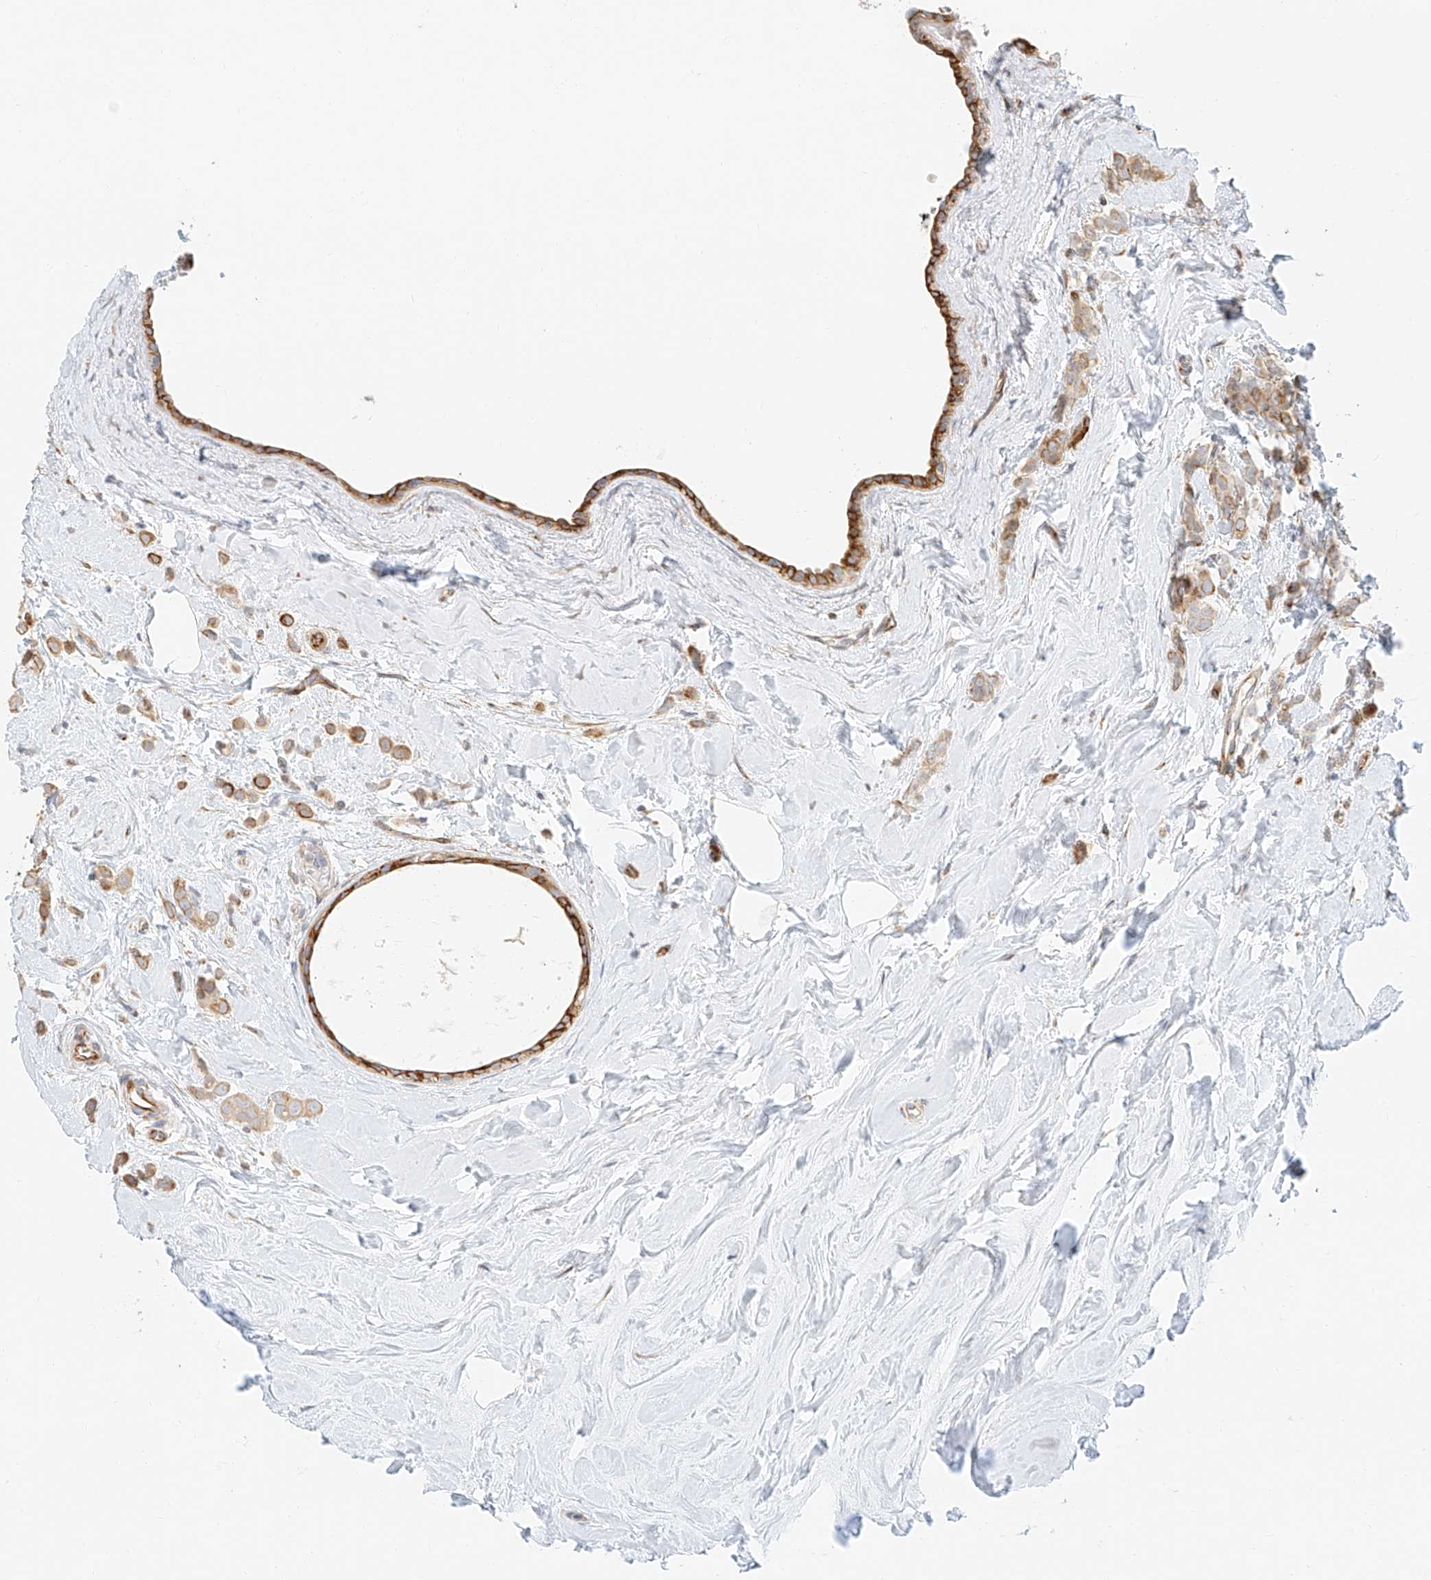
{"staining": {"intensity": "moderate", "quantity": ">75%", "location": "cytoplasmic/membranous"}, "tissue": "breast cancer", "cell_type": "Tumor cells", "image_type": "cancer", "snomed": [{"axis": "morphology", "description": "Lobular carcinoma"}, {"axis": "topography", "description": "Breast"}], "caption": "Immunohistochemical staining of breast cancer reveals moderate cytoplasmic/membranous protein positivity in about >75% of tumor cells.", "gene": "NAP1L1", "patient": {"sex": "female", "age": 47}}